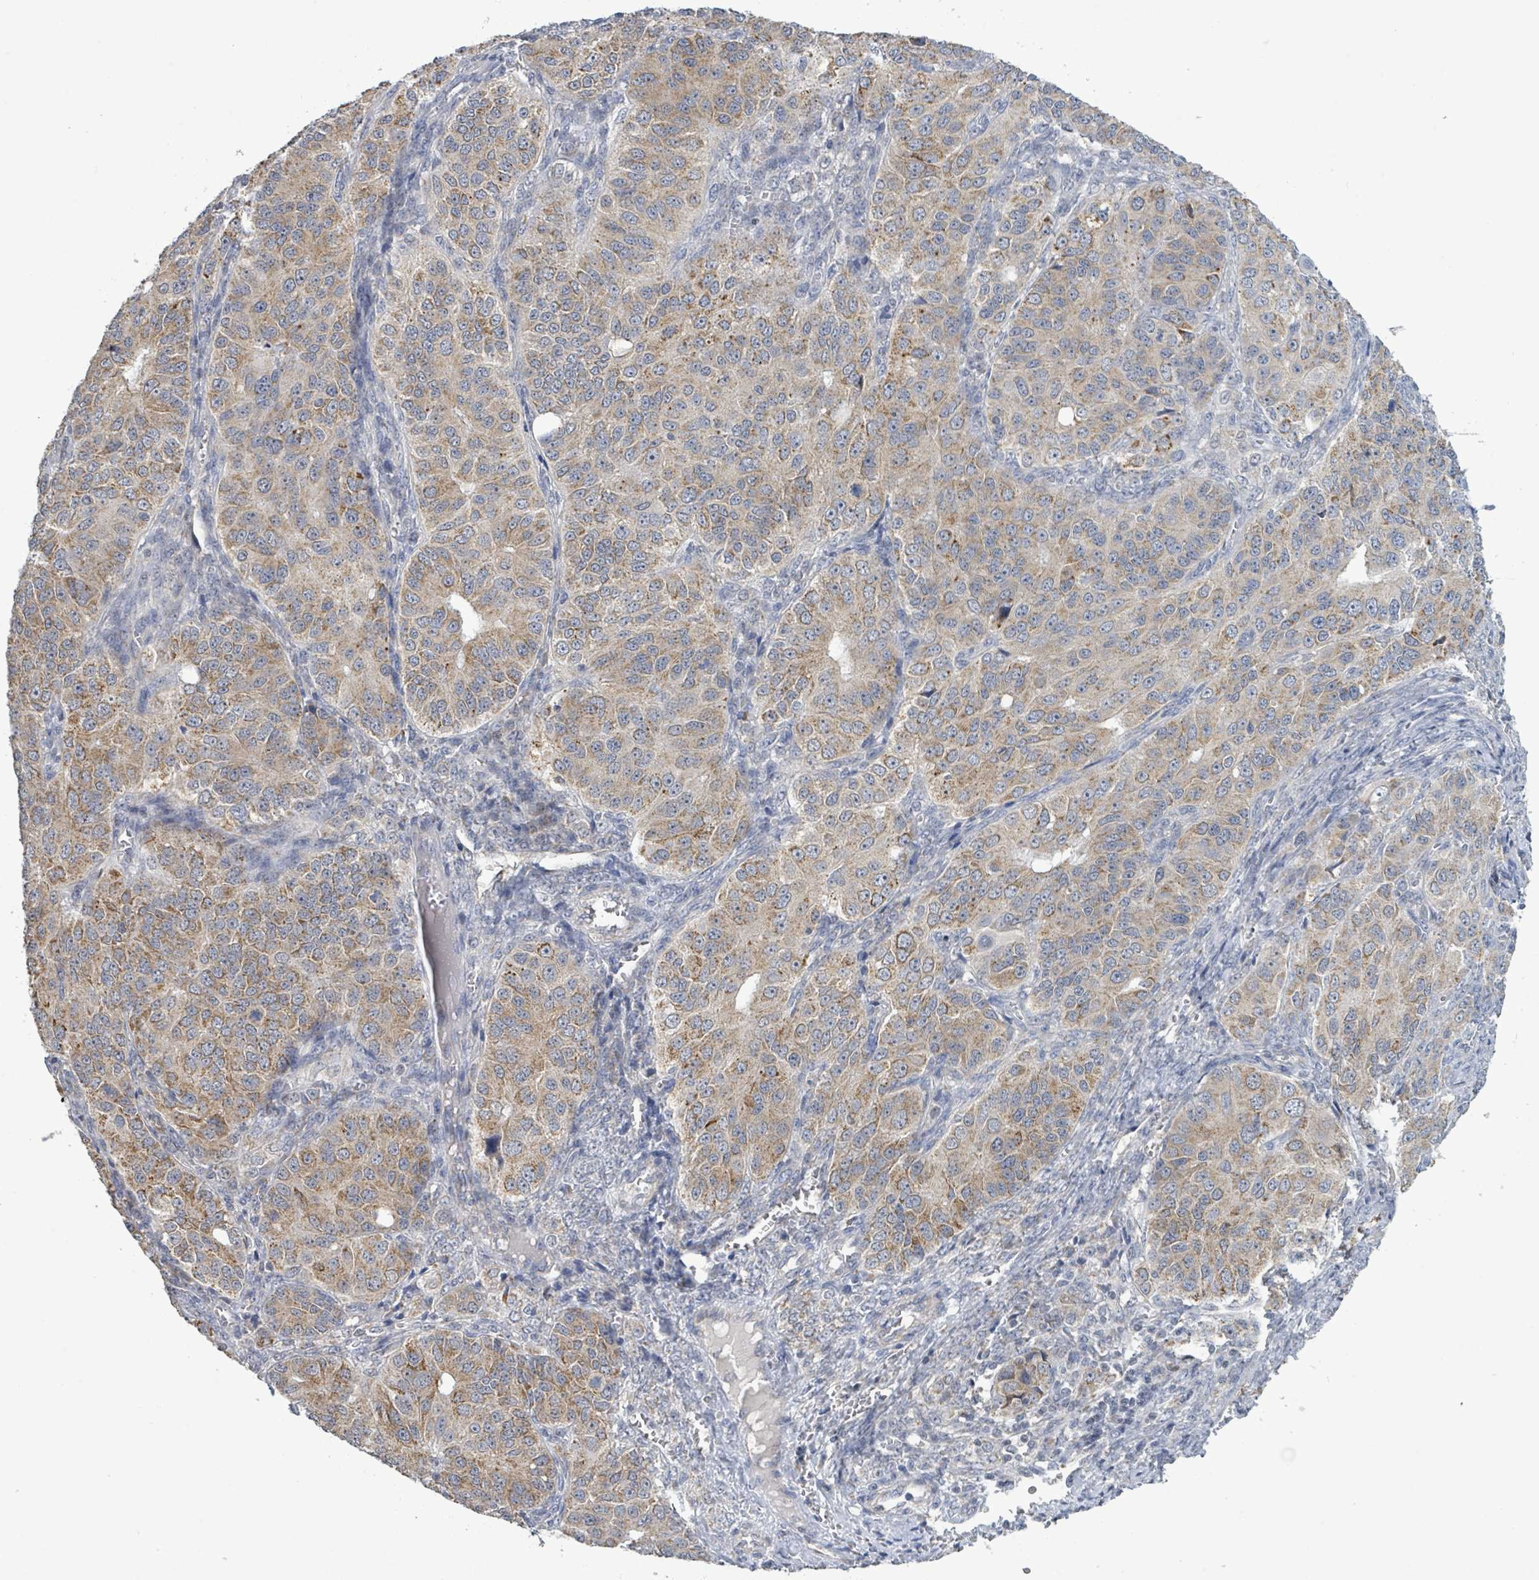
{"staining": {"intensity": "moderate", "quantity": ">75%", "location": "cytoplasmic/membranous"}, "tissue": "ovarian cancer", "cell_type": "Tumor cells", "image_type": "cancer", "snomed": [{"axis": "morphology", "description": "Carcinoma, endometroid"}, {"axis": "topography", "description": "Ovary"}], "caption": "Tumor cells display medium levels of moderate cytoplasmic/membranous expression in about >75% of cells in ovarian endometroid carcinoma.", "gene": "COQ10B", "patient": {"sex": "female", "age": 51}}